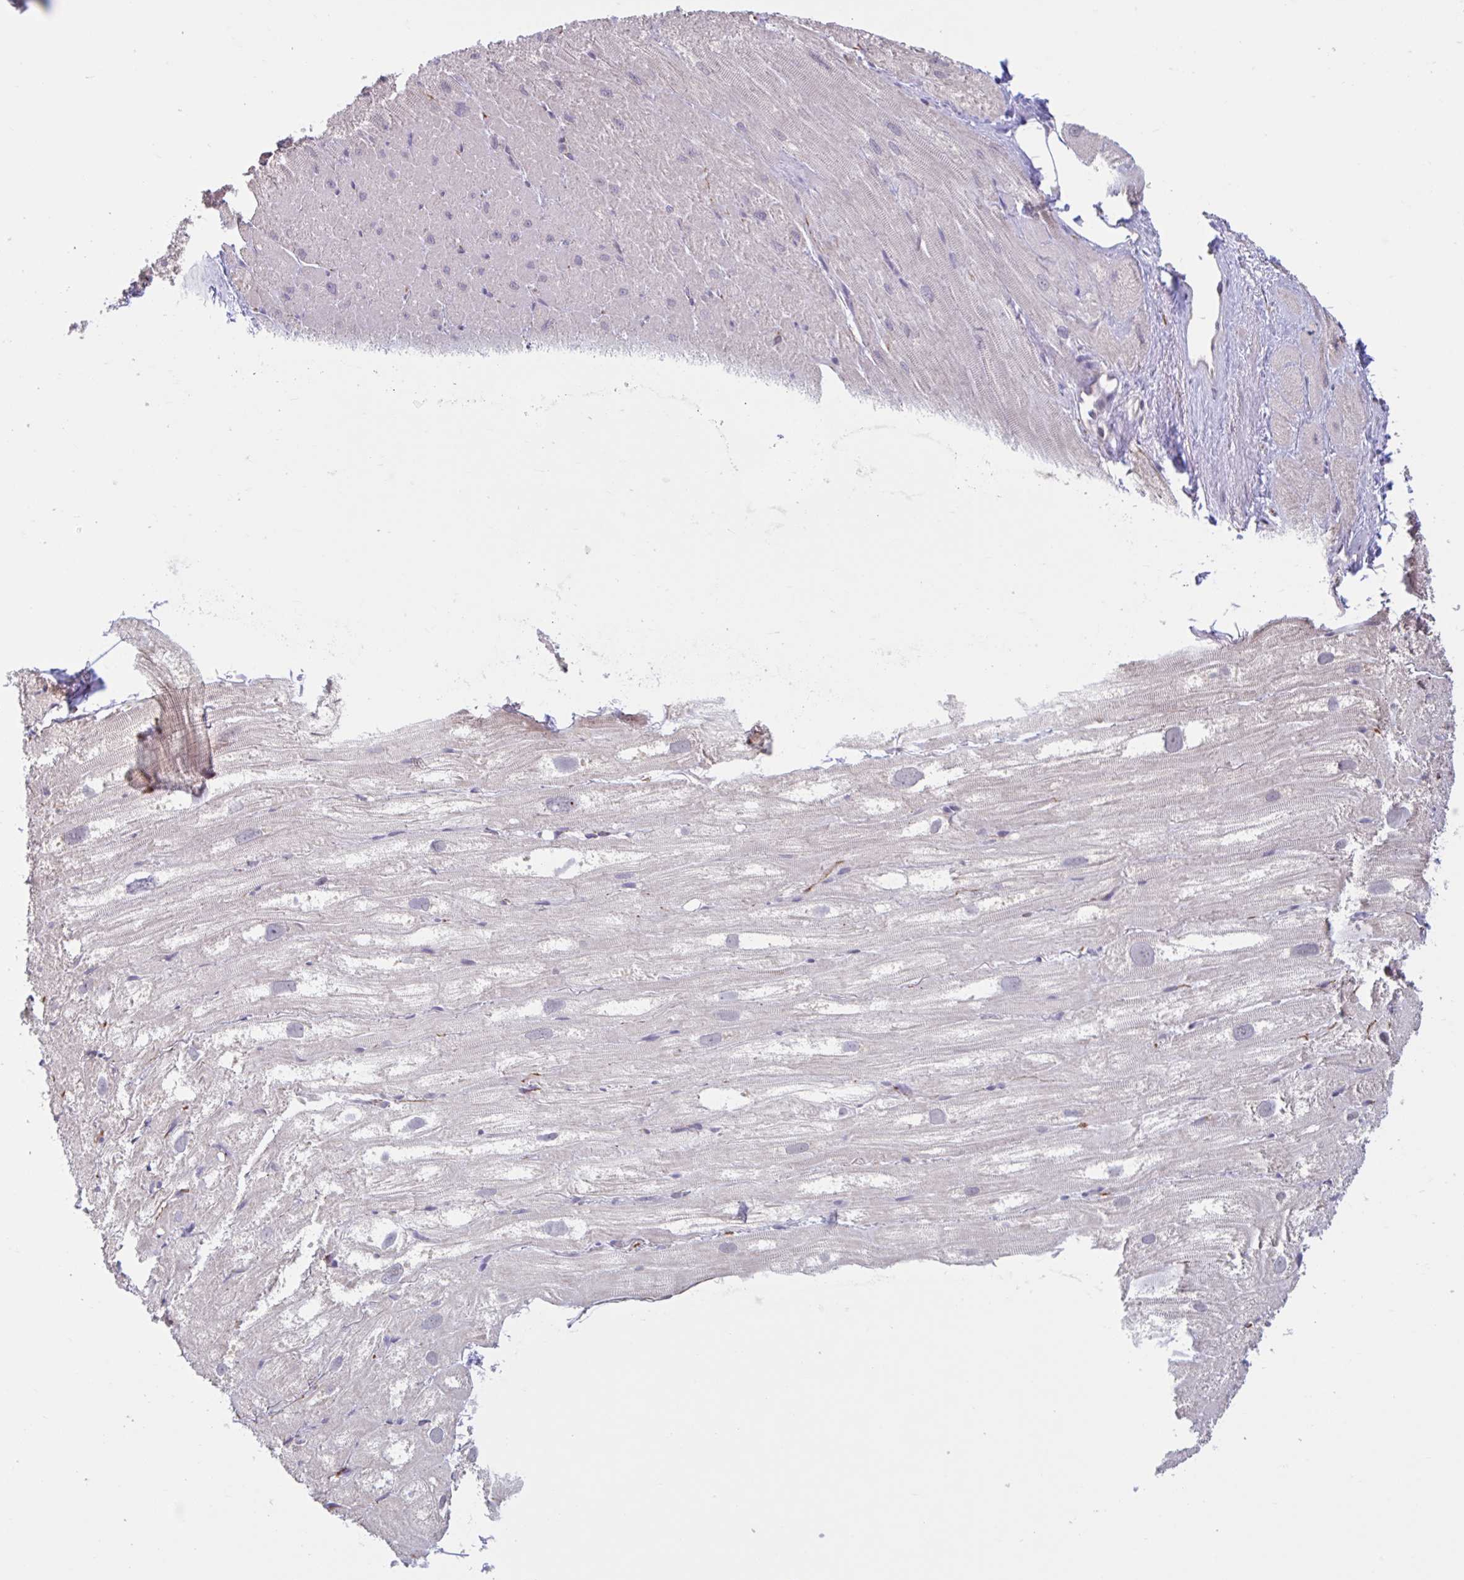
{"staining": {"intensity": "negative", "quantity": "none", "location": "none"}, "tissue": "heart muscle", "cell_type": "Cardiomyocytes", "image_type": "normal", "snomed": [{"axis": "morphology", "description": "Normal tissue, NOS"}, {"axis": "topography", "description": "Heart"}], "caption": "A histopathology image of human heart muscle is negative for staining in cardiomyocytes. (DAB (3,3'-diaminobenzidine) immunohistochemistry (IHC) visualized using brightfield microscopy, high magnification).", "gene": "CDH19", "patient": {"sex": "male", "age": 62}}